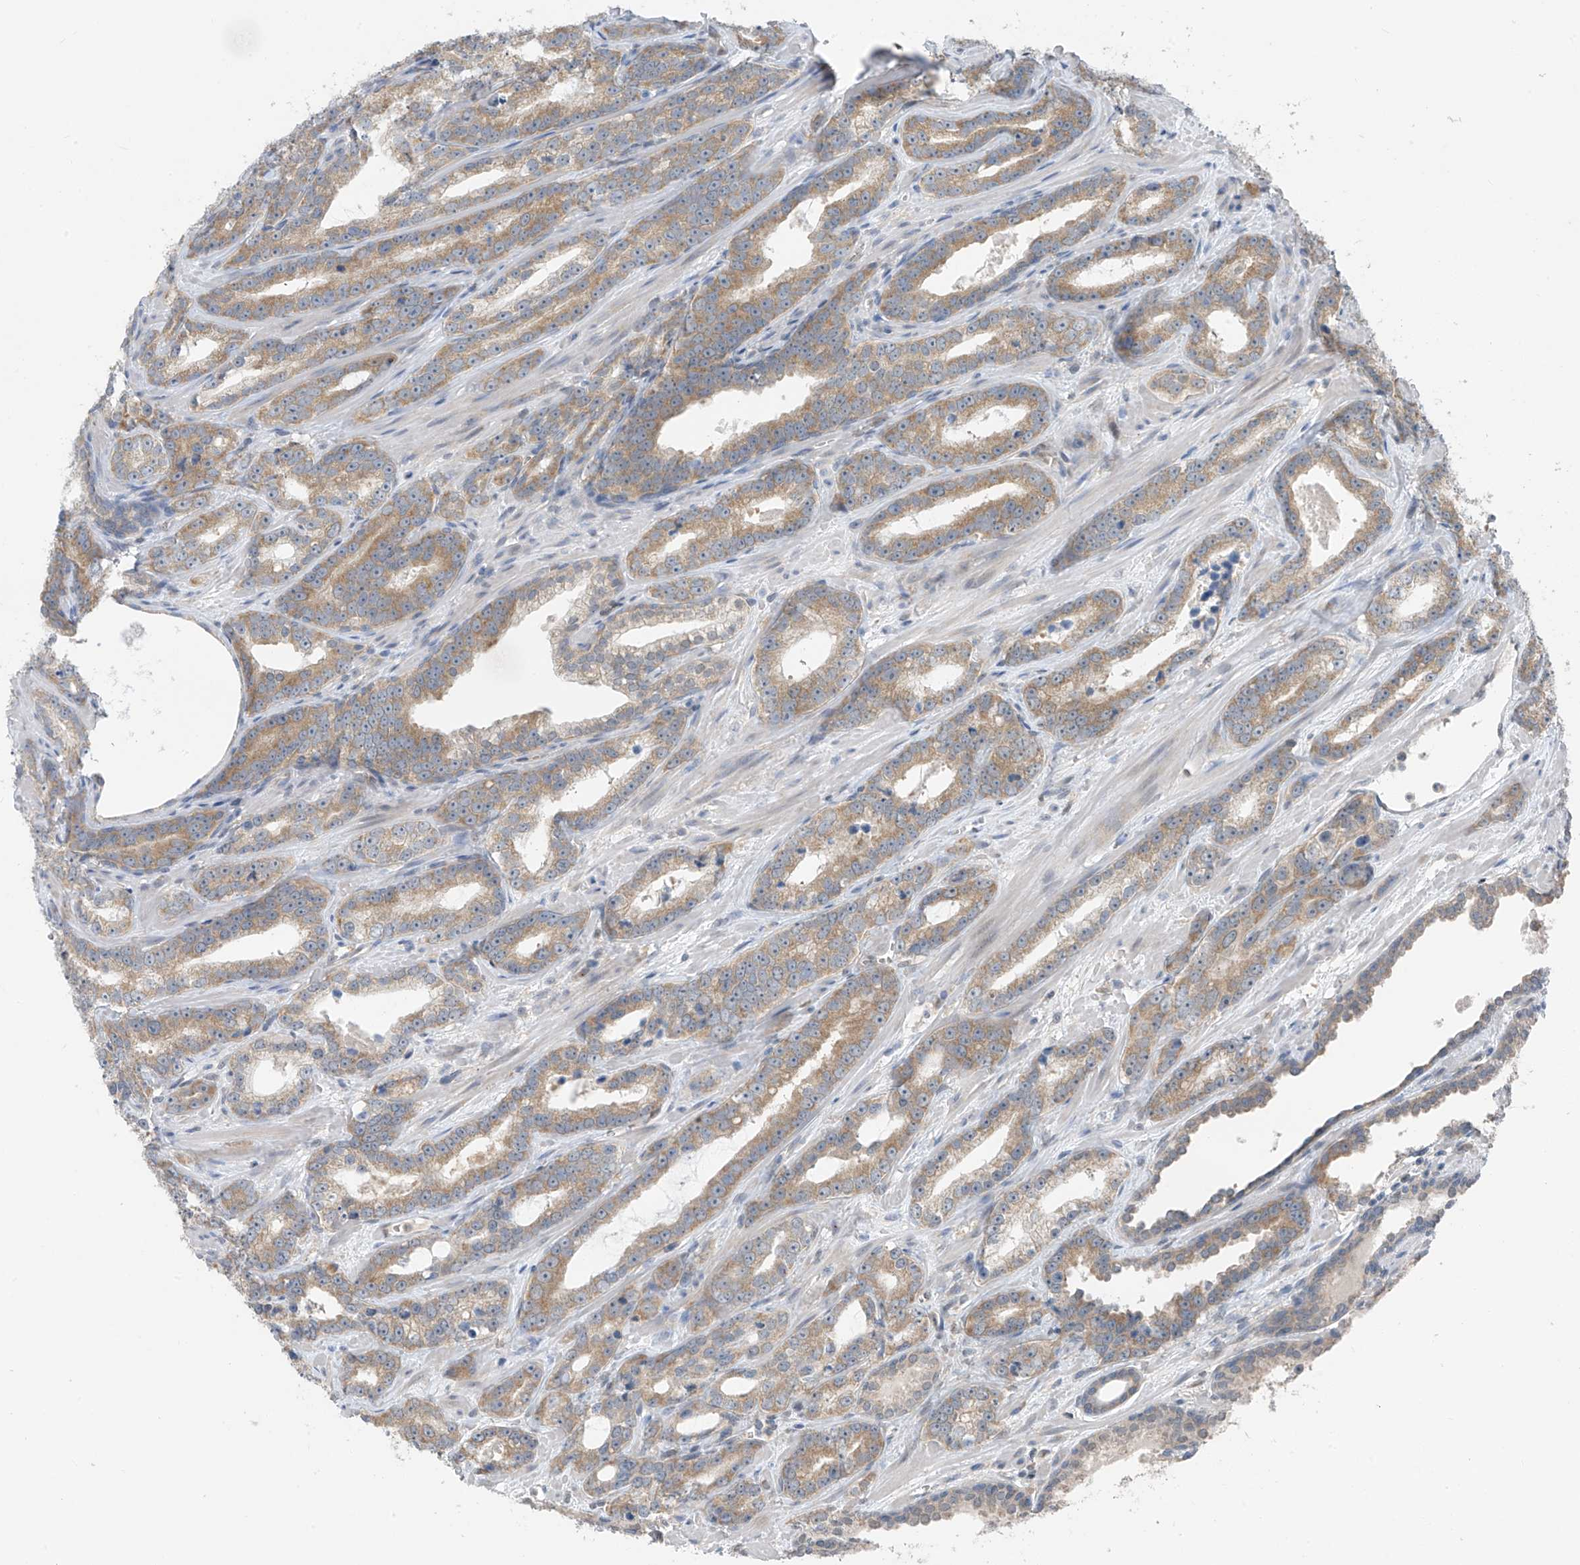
{"staining": {"intensity": "moderate", "quantity": "25%-75%", "location": "cytoplasmic/membranous"}, "tissue": "prostate cancer", "cell_type": "Tumor cells", "image_type": "cancer", "snomed": [{"axis": "morphology", "description": "Adenocarcinoma, High grade"}, {"axis": "topography", "description": "Prostate"}], "caption": "Immunohistochemical staining of human prostate cancer reveals medium levels of moderate cytoplasmic/membranous staining in about 25%-75% of tumor cells.", "gene": "RPL4", "patient": {"sex": "male", "age": 62}}